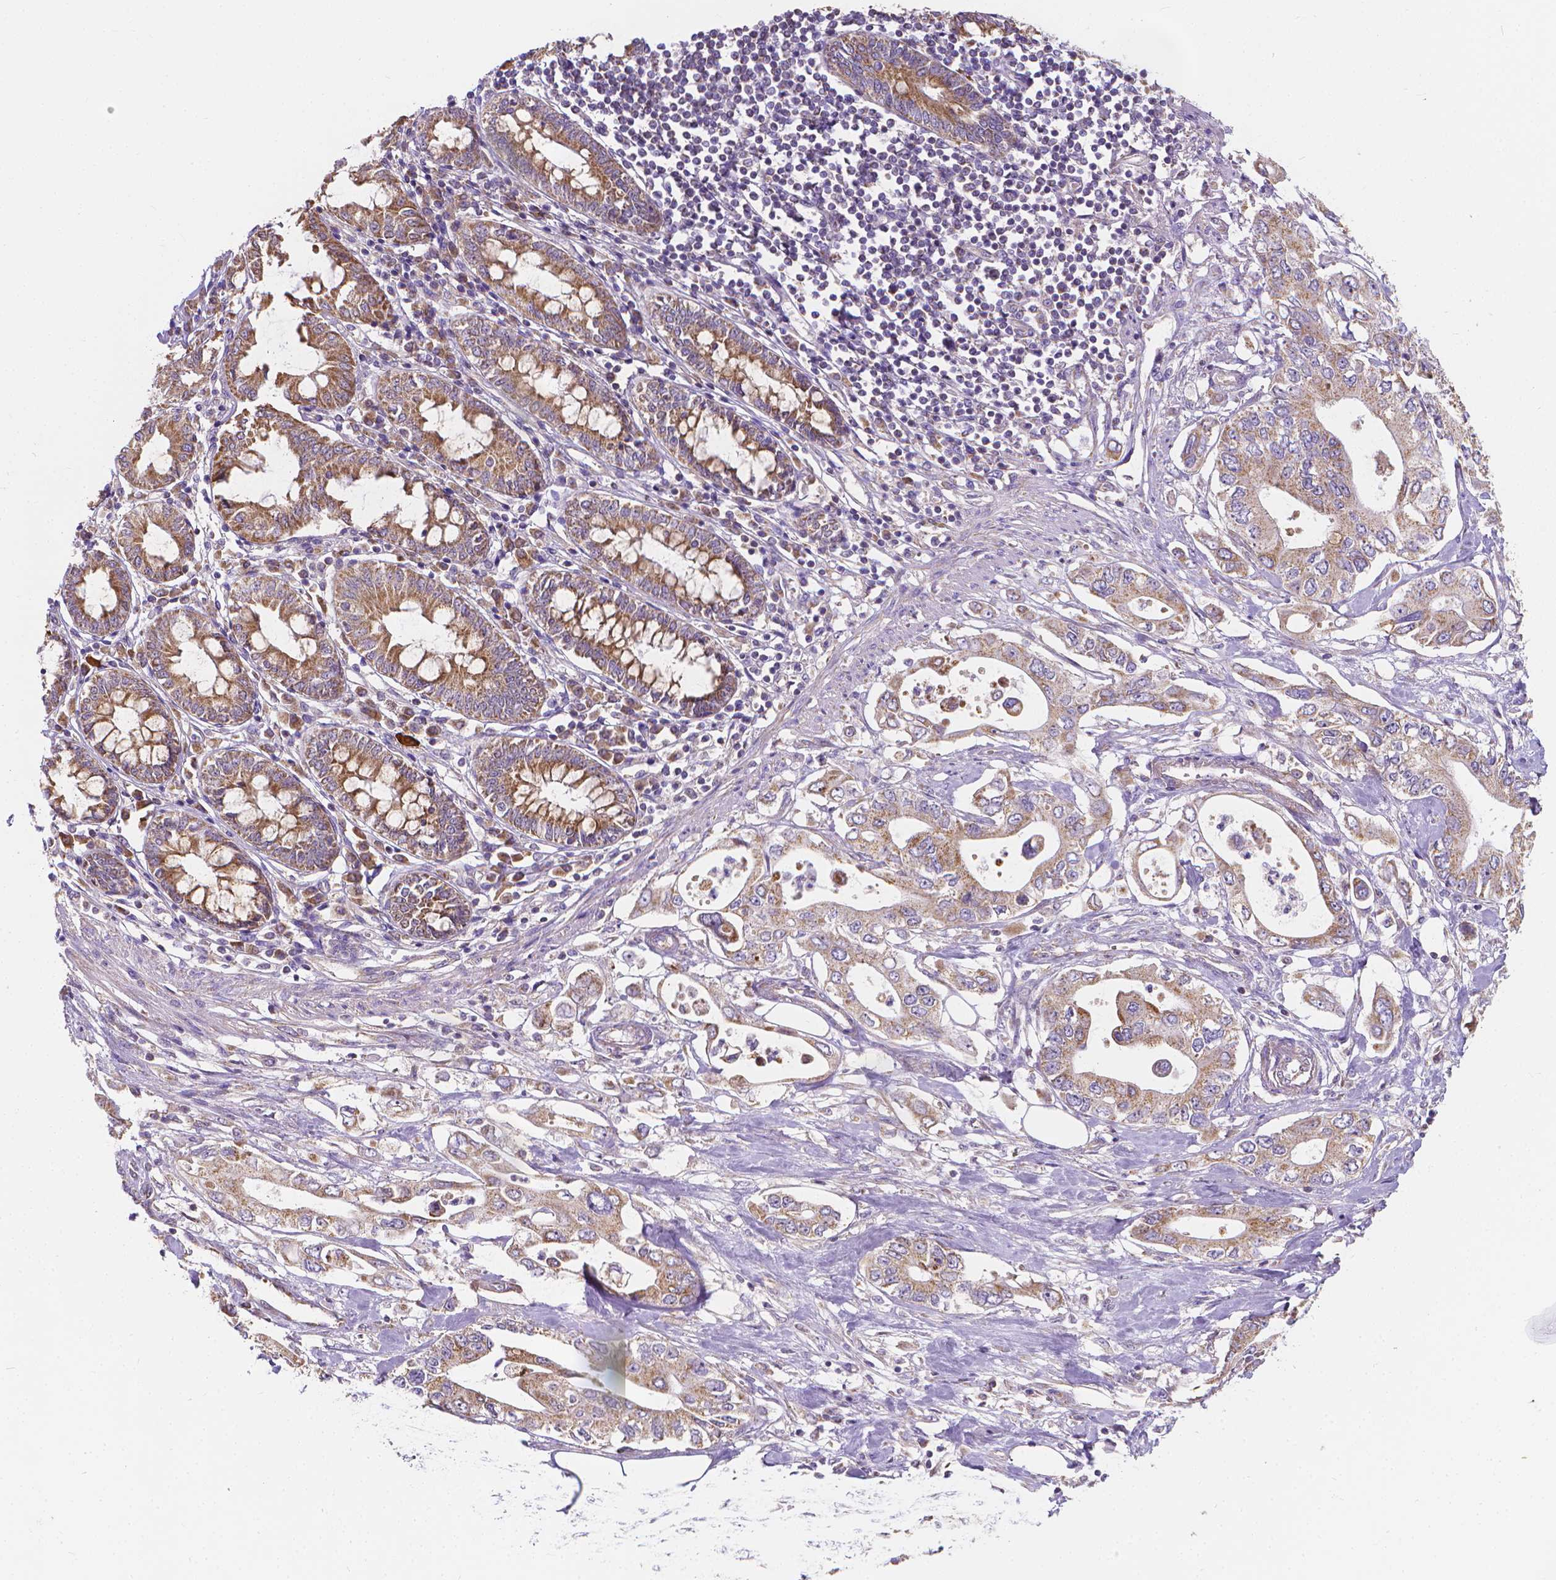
{"staining": {"intensity": "weak", "quantity": ">75%", "location": "cytoplasmic/membranous"}, "tissue": "pancreatic cancer", "cell_type": "Tumor cells", "image_type": "cancer", "snomed": [{"axis": "morphology", "description": "Adenocarcinoma, NOS"}, {"axis": "topography", "description": "Pancreas"}], "caption": "IHC of pancreatic adenocarcinoma exhibits low levels of weak cytoplasmic/membranous expression in about >75% of tumor cells. The staining was performed using DAB (3,3'-diaminobenzidine), with brown indicating positive protein expression. Nuclei are stained blue with hematoxylin.", "gene": "SNCAIP", "patient": {"sex": "female", "age": 63}}